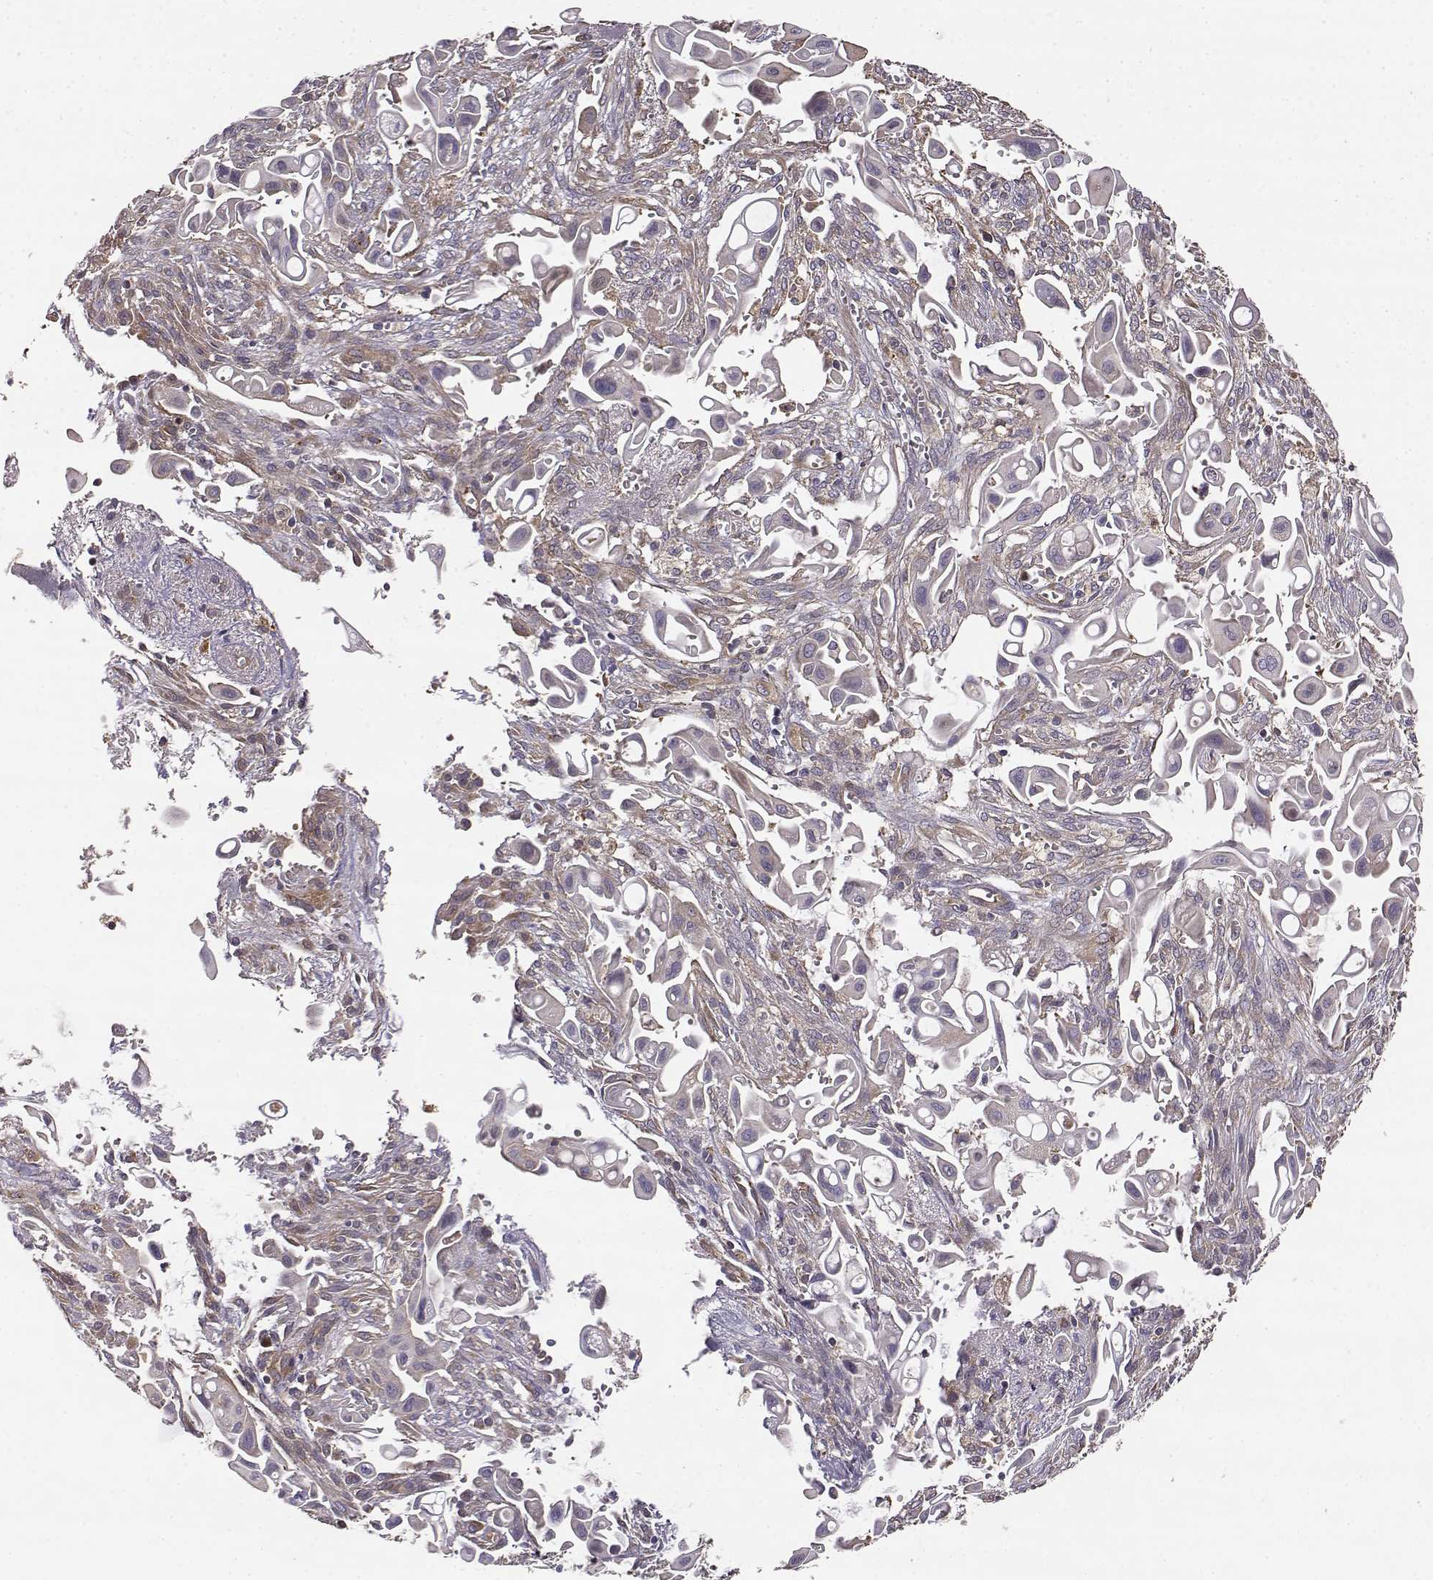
{"staining": {"intensity": "negative", "quantity": "none", "location": "none"}, "tissue": "pancreatic cancer", "cell_type": "Tumor cells", "image_type": "cancer", "snomed": [{"axis": "morphology", "description": "Adenocarcinoma, NOS"}, {"axis": "topography", "description": "Pancreas"}], "caption": "A histopathology image of human adenocarcinoma (pancreatic) is negative for staining in tumor cells.", "gene": "CRIM1", "patient": {"sex": "male", "age": 50}}